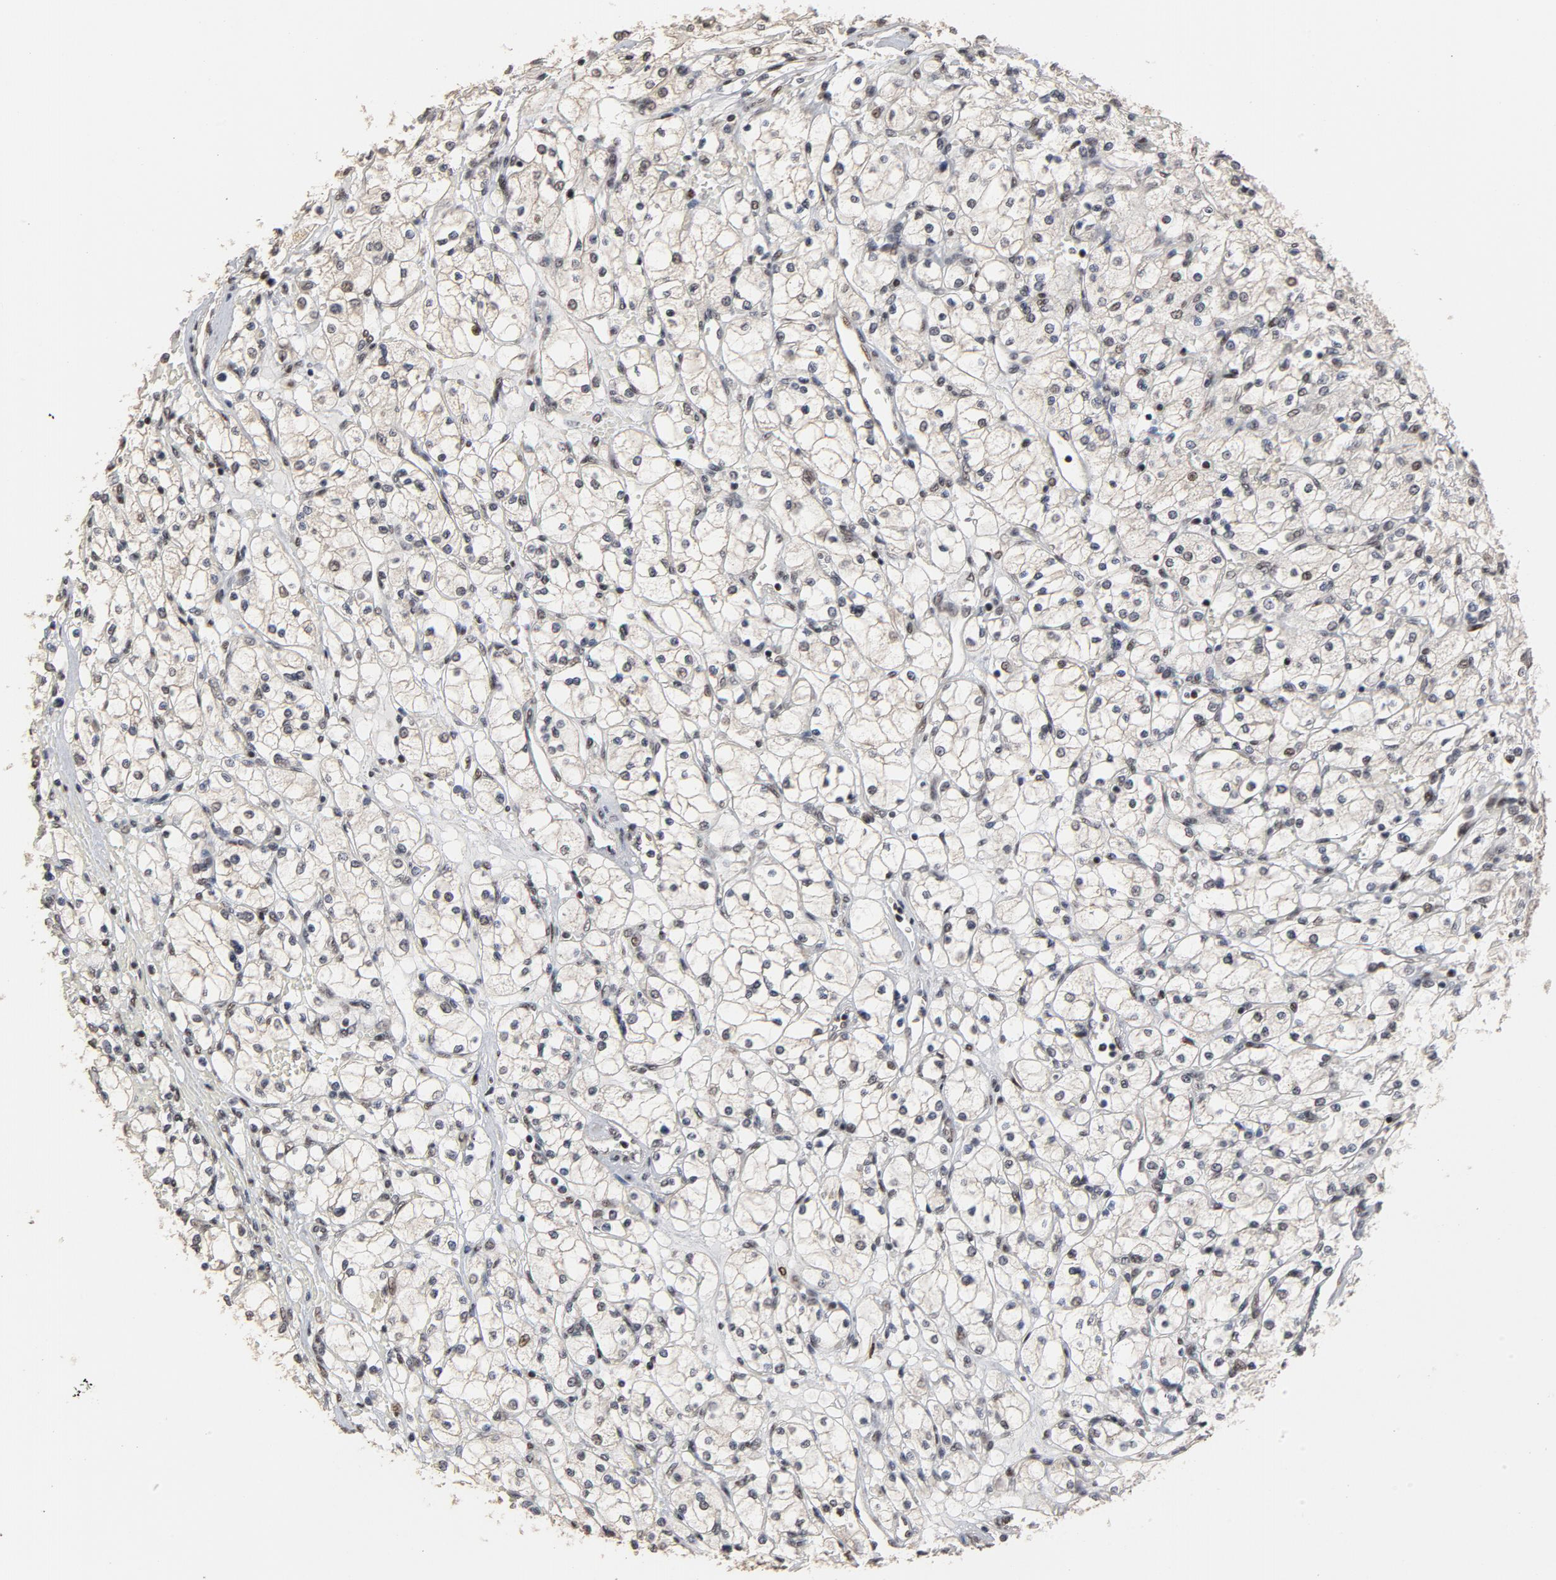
{"staining": {"intensity": "weak", "quantity": "25%-75%", "location": "nuclear"}, "tissue": "renal cancer", "cell_type": "Tumor cells", "image_type": "cancer", "snomed": [{"axis": "morphology", "description": "Adenocarcinoma, NOS"}, {"axis": "topography", "description": "Kidney"}], "caption": "The photomicrograph shows immunohistochemical staining of renal adenocarcinoma. There is weak nuclear expression is present in about 25%-75% of tumor cells. The staining was performed using DAB, with brown indicating positive protein expression. Nuclei are stained blue with hematoxylin.", "gene": "TP53RK", "patient": {"sex": "female", "age": 83}}